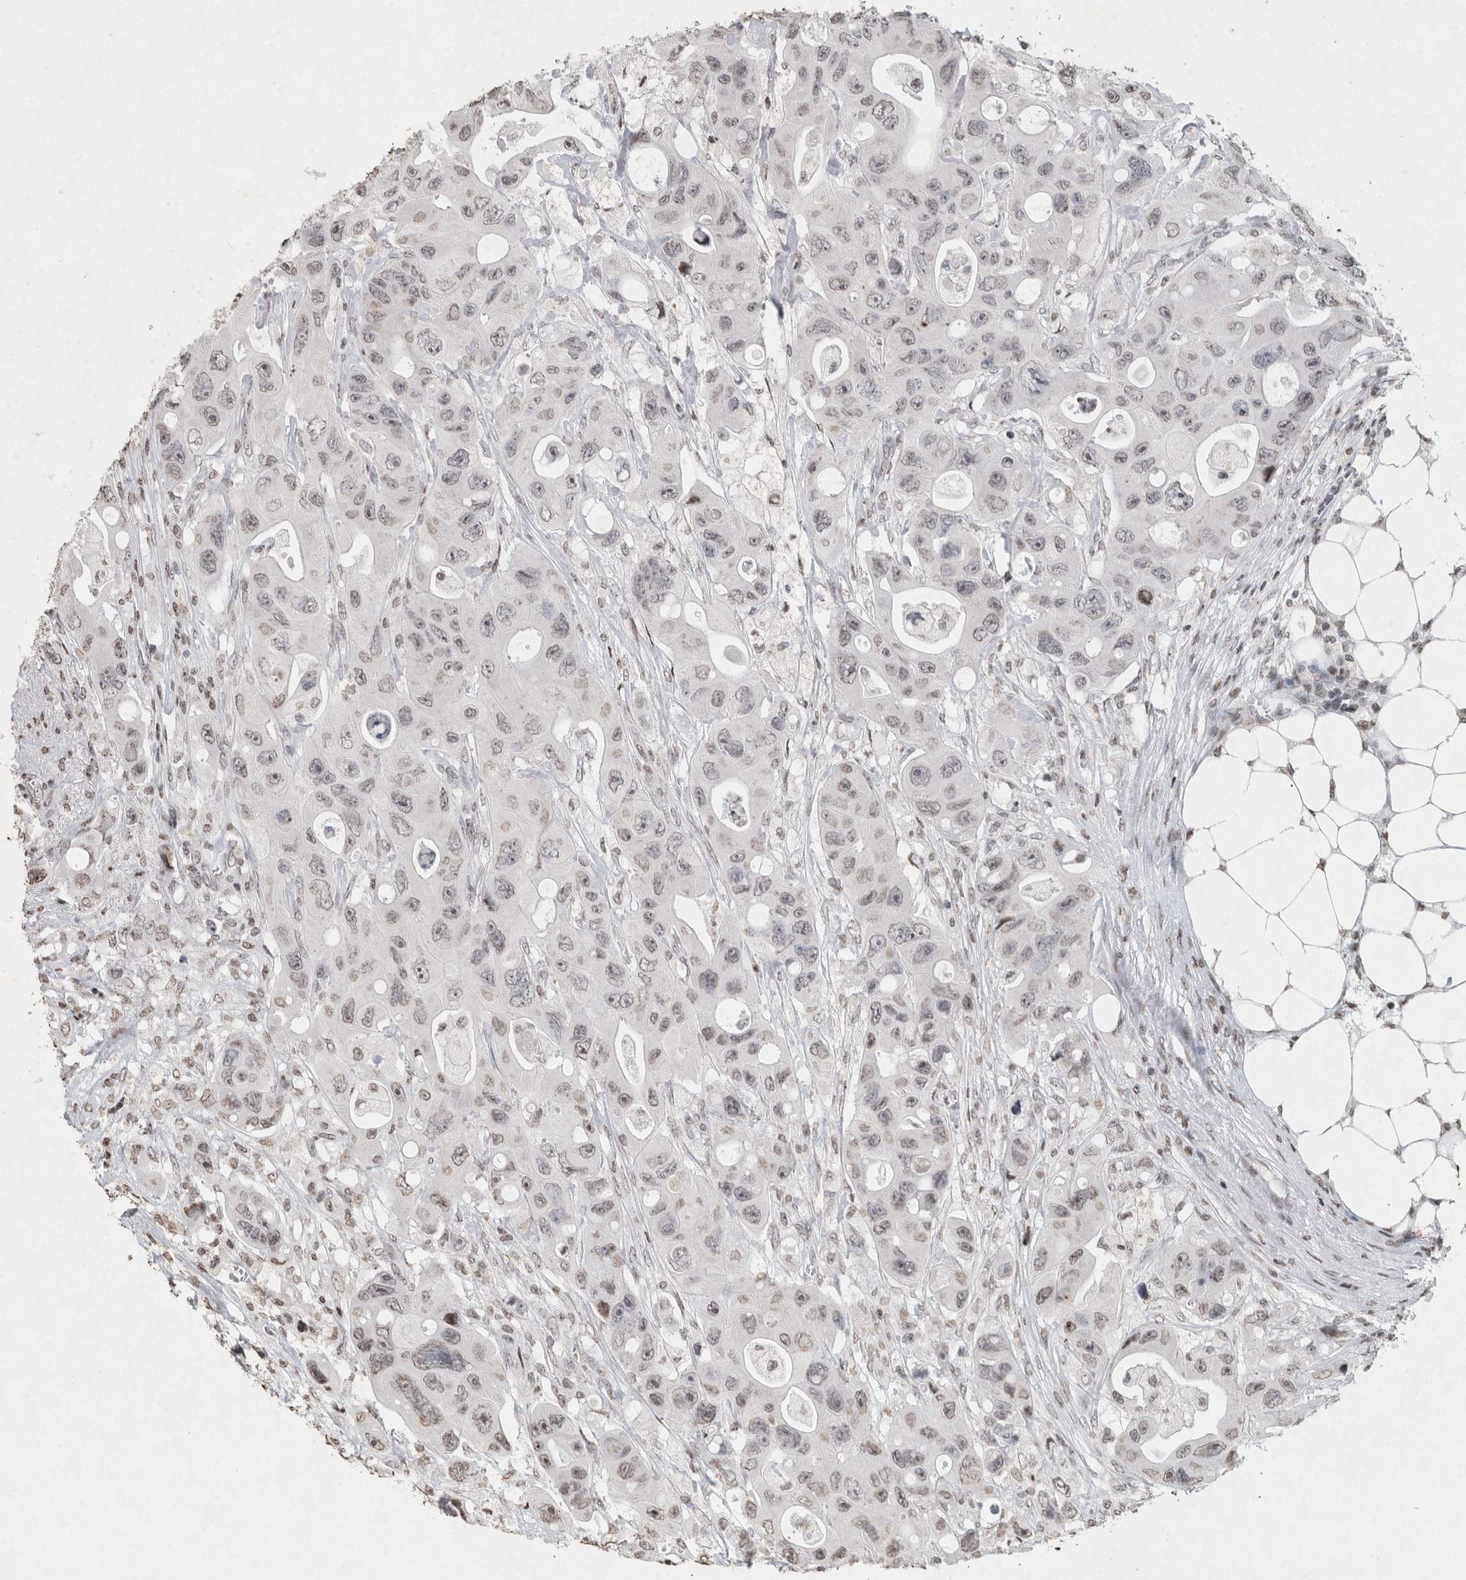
{"staining": {"intensity": "weak", "quantity": ">75%", "location": "nuclear"}, "tissue": "colorectal cancer", "cell_type": "Tumor cells", "image_type": "cancer", "snomed": [{"axis": "morphology", "description": "Adenocarcinoma, NOS"}, {"axis": "topography", "description": "Colon"}], "caption": "Human colorectal cancer stained with a brown dye displays weak nuclear positive staining in about >75% of tumor cells.", "gene": "CNTN1", "patient": {"sex": "female", "age": 46}}